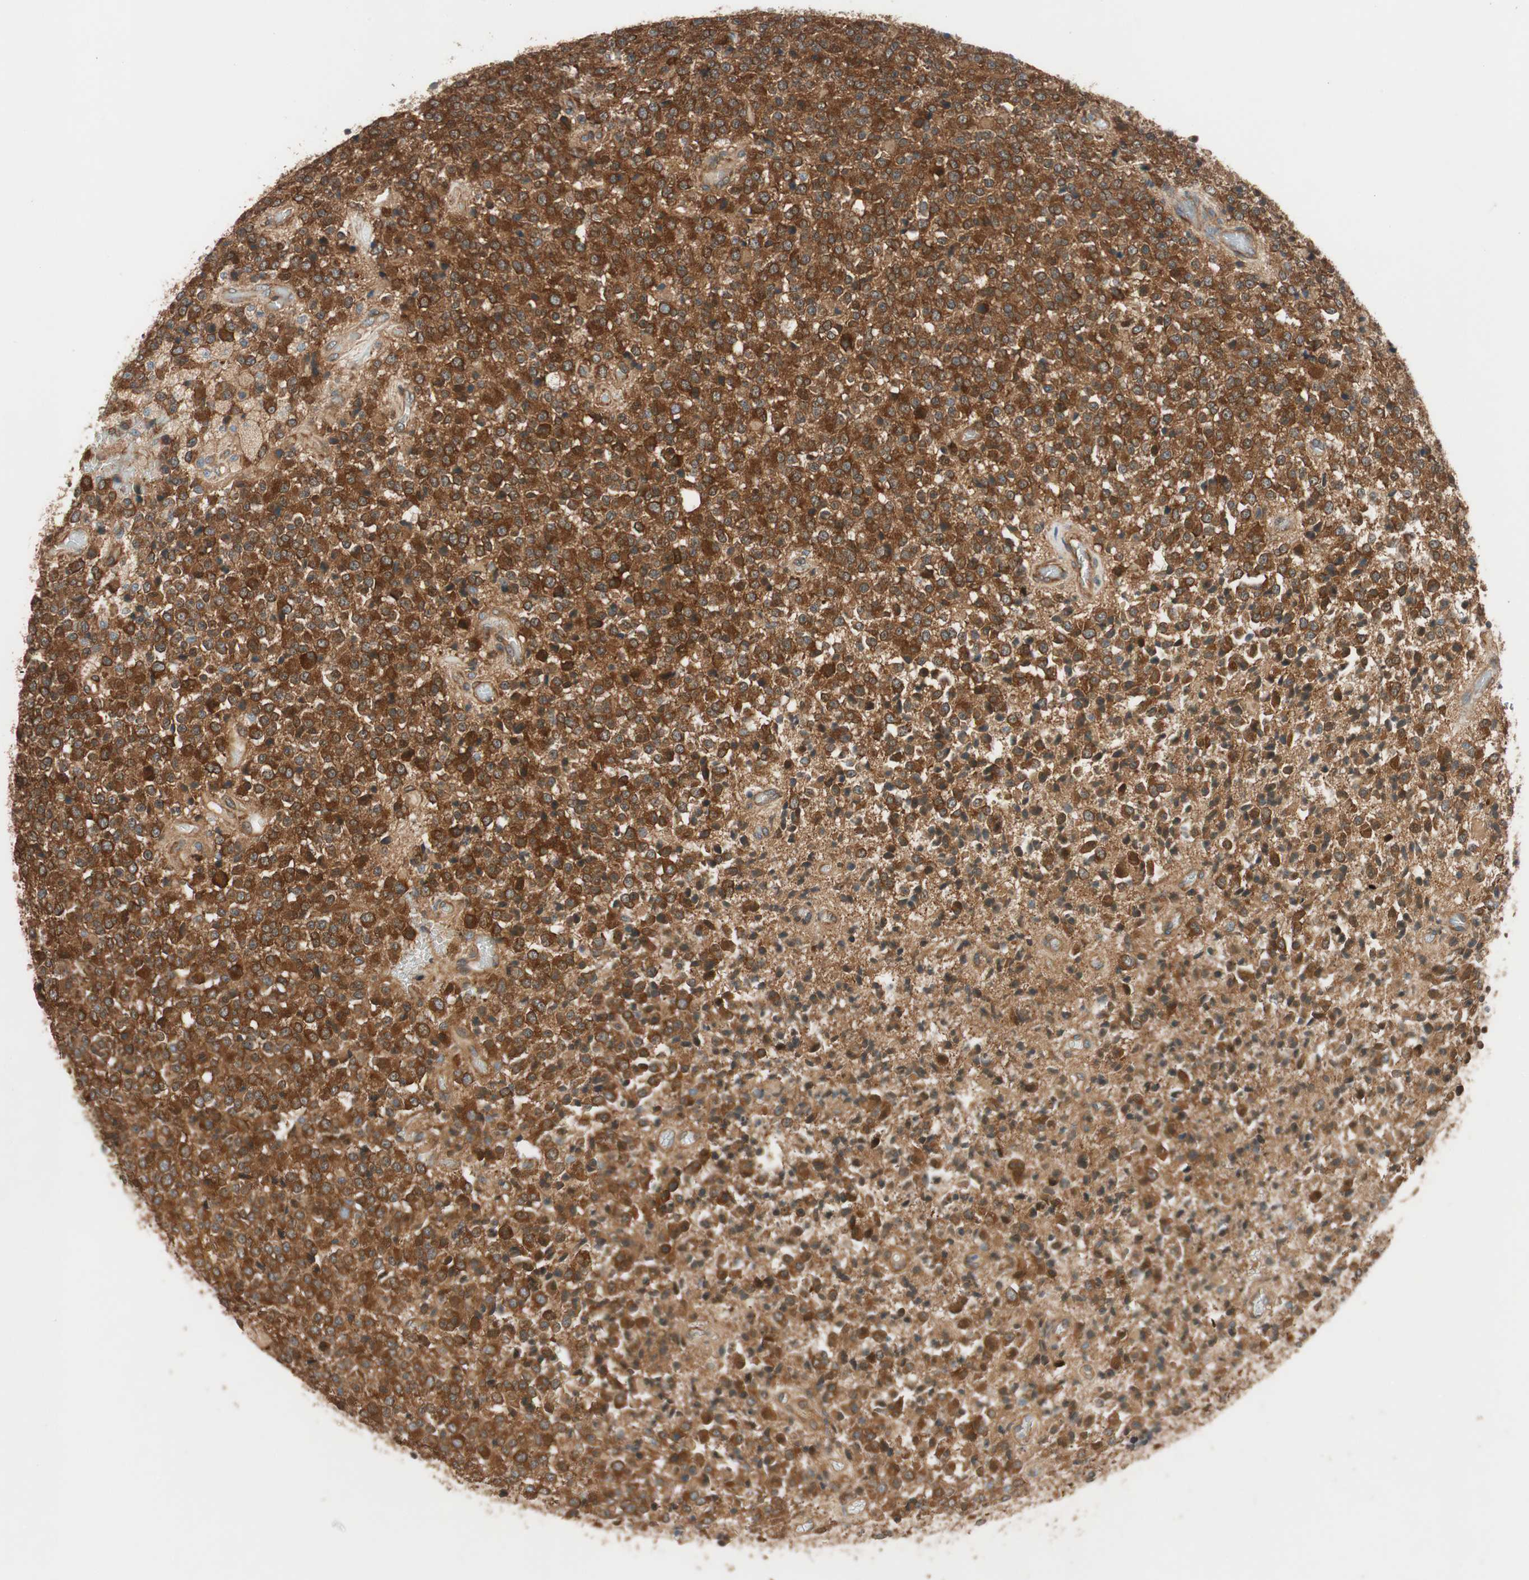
{"staining": {"intensity": "strong", "quantity": ">75%", "location": "cytoplasmic/membranous"}, "tissue": "glioma", "cell_type": "Tumor cells", "image_type": "cancer", "snomed": [{"axis": "morphology", "description": "Glioma, malignant, High grade"}, {"axis": "topography", "description": "pancreas cauda"}], "caption": "Immunohistochemistry (IHC) staining of glioma, which exhibits high levels of strong cytoplasmic/membranous positivity in approximately >75% of tumor cells indicating strong cytoplasmic/membranous protein staining. The staining was performed using DAB (3,3'-diaminobenzidine) (brown) for protein detection and nuclei were counterstained in hematoxylin (blue).", "gene": "WASL", "patient": {"sex": "male", "age": 60}}